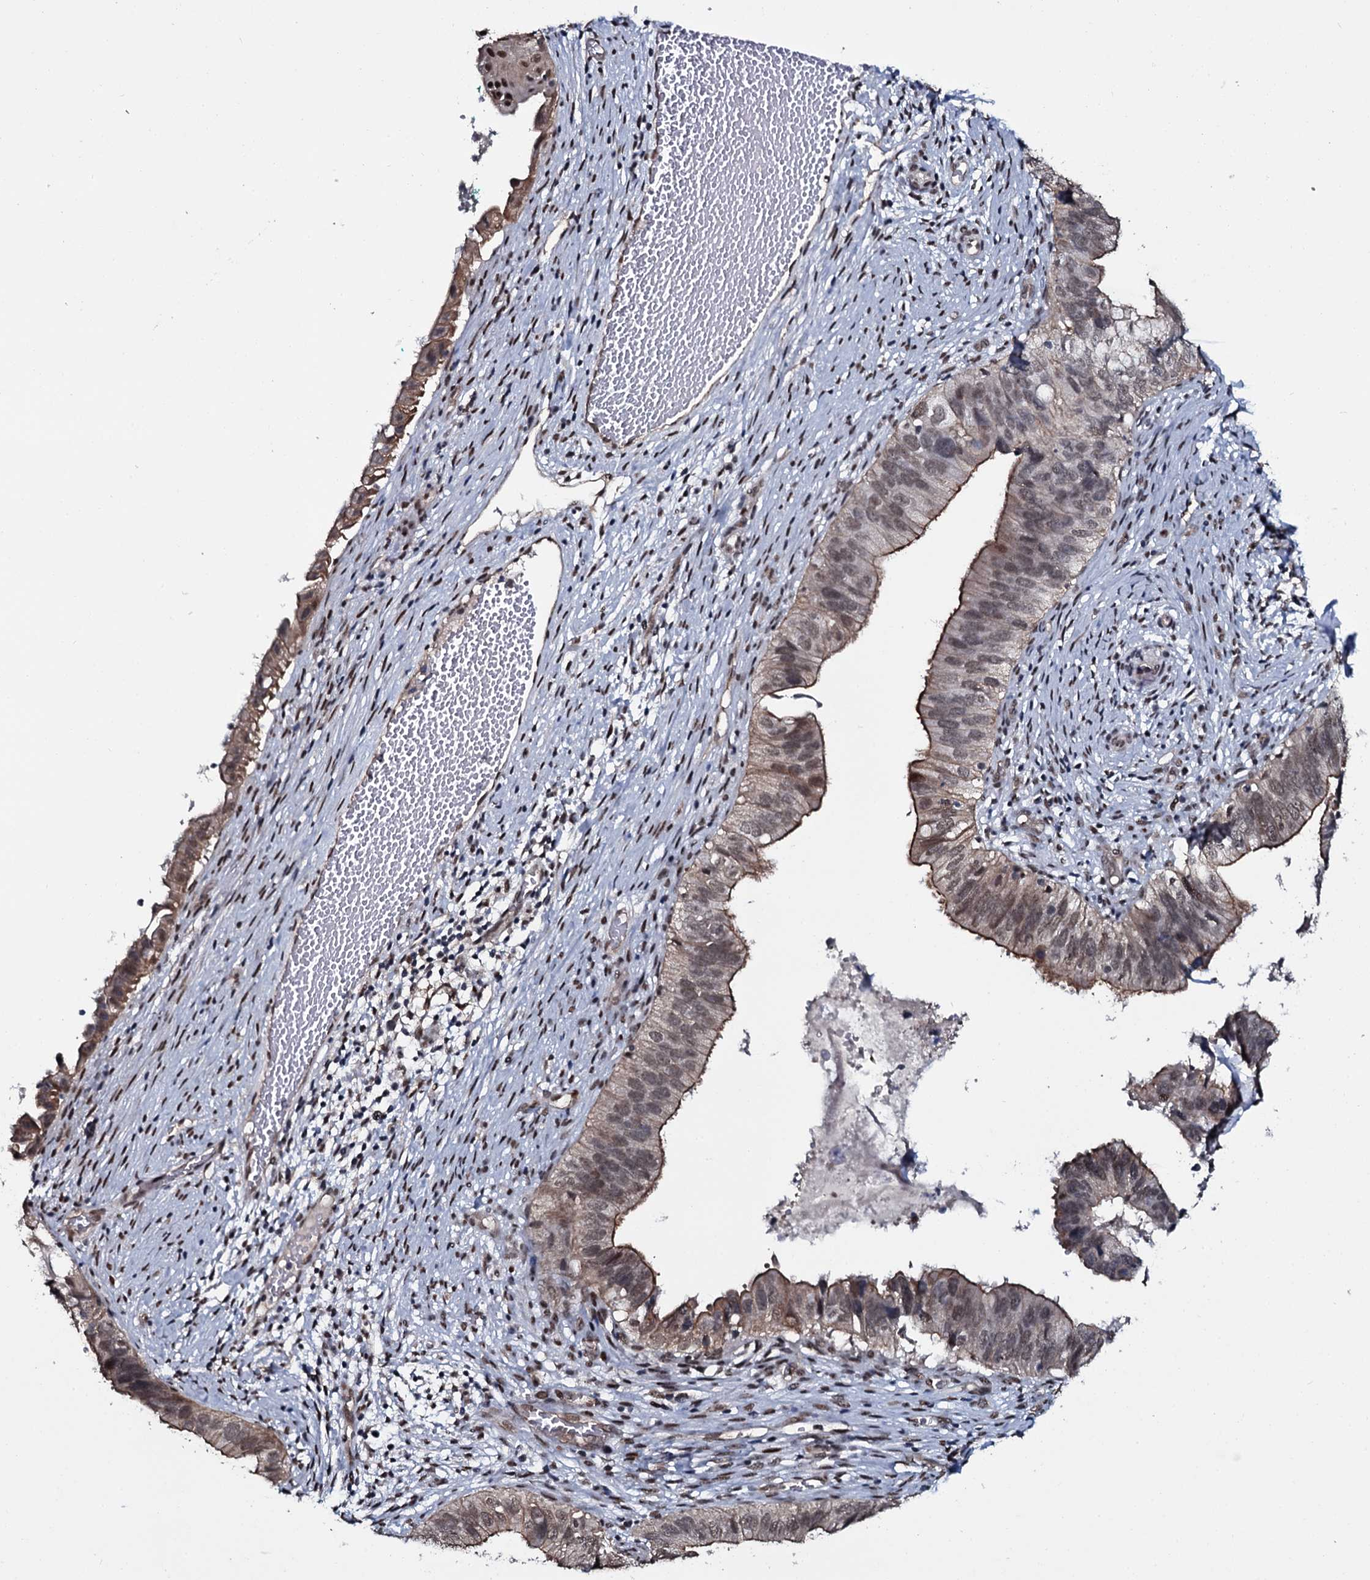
{"staining": {"intensity": "moderate", "quantity": "25%-75%", "location": "cytoplasmic/membranous,nuclear"}, "tissue": "cervical cancer", "cell_type": "Tumor cells", "image_type": "cancer", "snomed": [{"axis": "morphology", "description": "Adenocarcinoma, NOS"}, {"axis": "topography", "description": "Cervix"}], "caption": "Immunohistochemistry (DAB) staining of adenocarcinoma (cervical) shows moderate cytoplasmic/membranous and nuclear protein positivity in approximately 25%-75% of tumor cells.", "gene": "SH2D4B", "patient": {"sex": "female", "age": 42}}